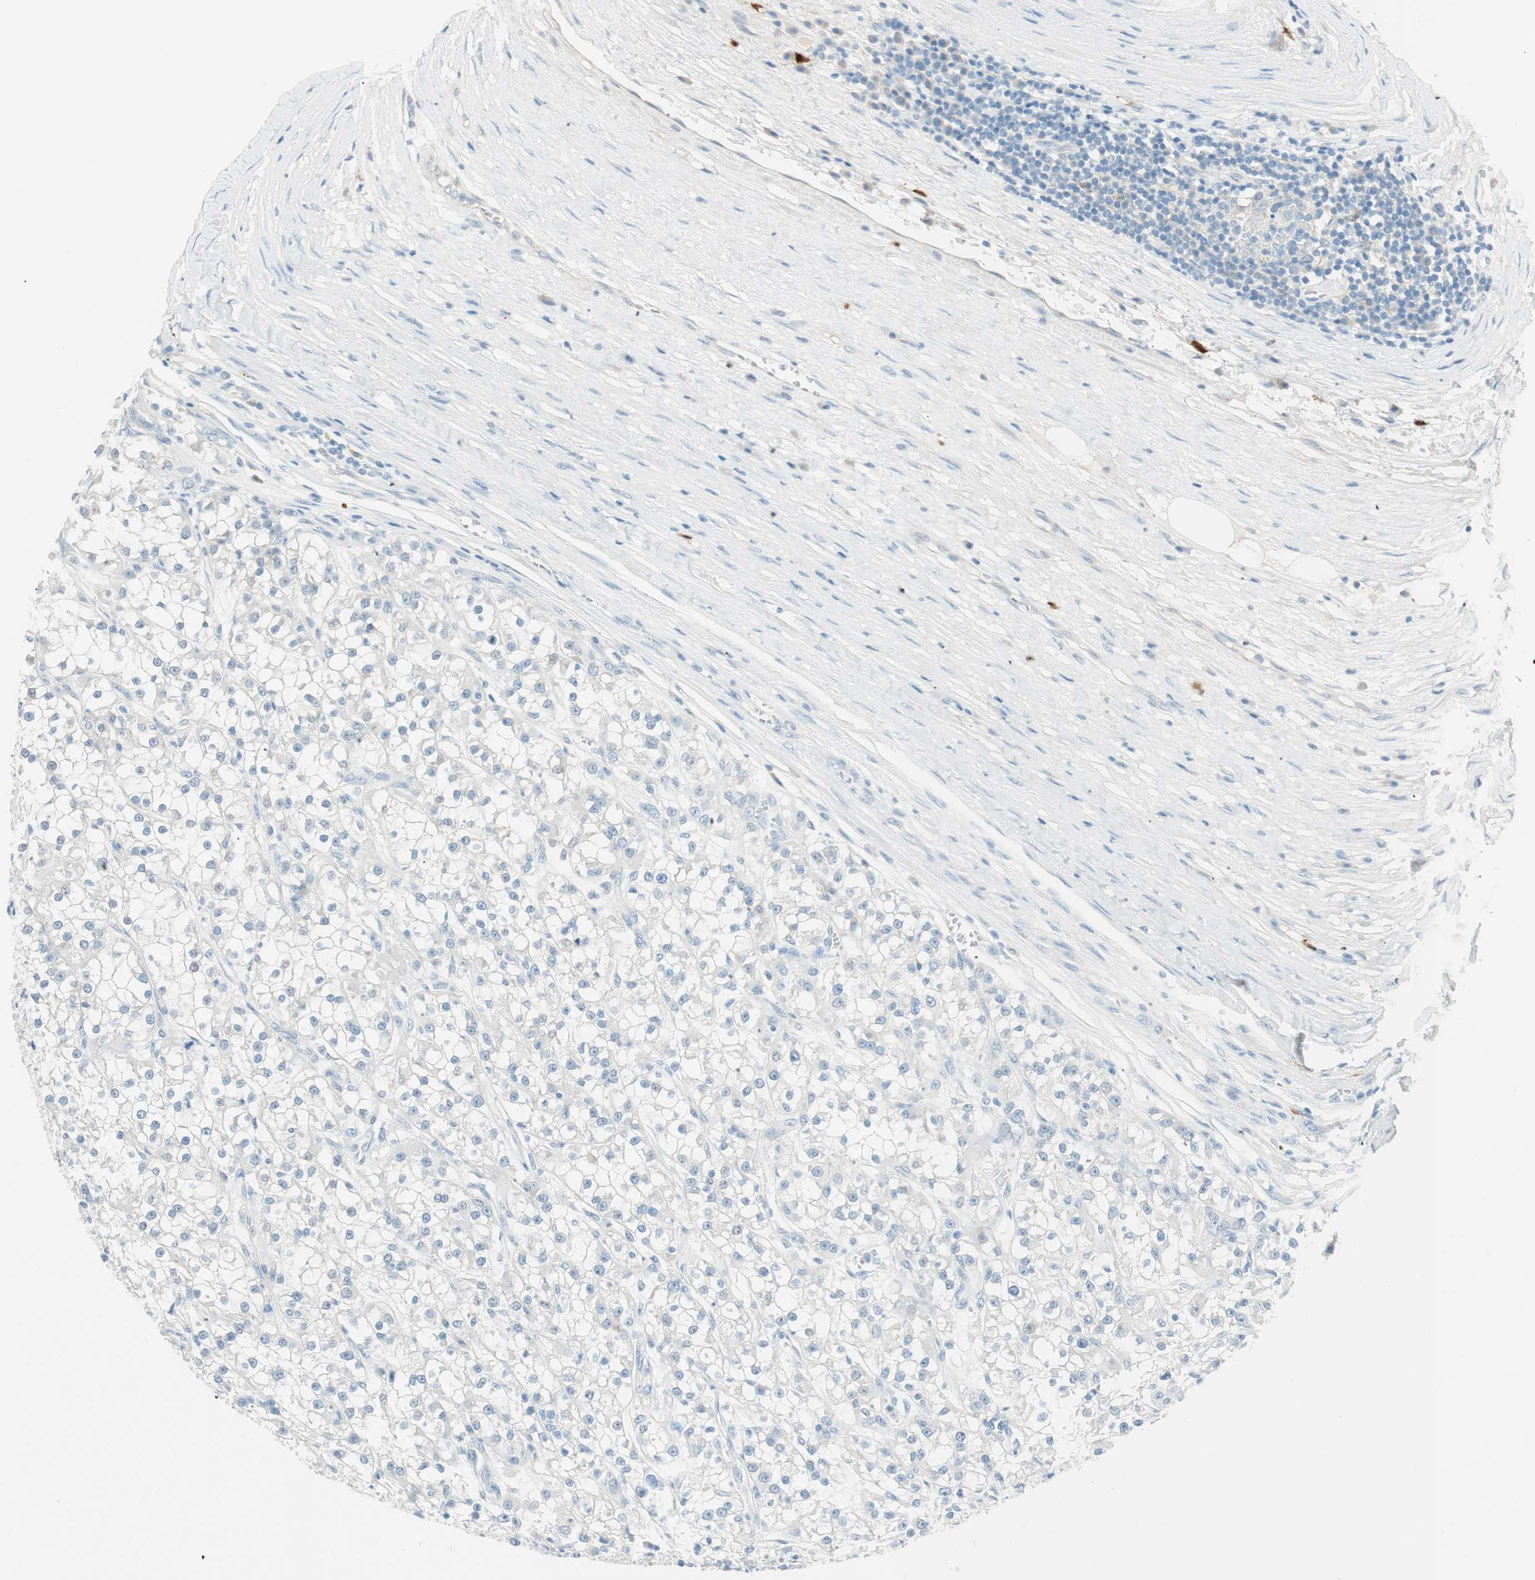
{"staining": {"intensity": "negative", "quantity": "none", "location": "none"}, "tissue": "renal cancer", "cell_type": "Tumor cells", "image_type": "cancer", "snomed": [{"axis": "morphology", "description": "Adenocarcinoma, NOS"}, {"axis": "topography", "description": "Kidney"}], "caption": "The micrograph shows no significant positivity in tumor cells of renal cancer.", "gene": "HPGD", "patient": {"sex": "female", "age": 52}}